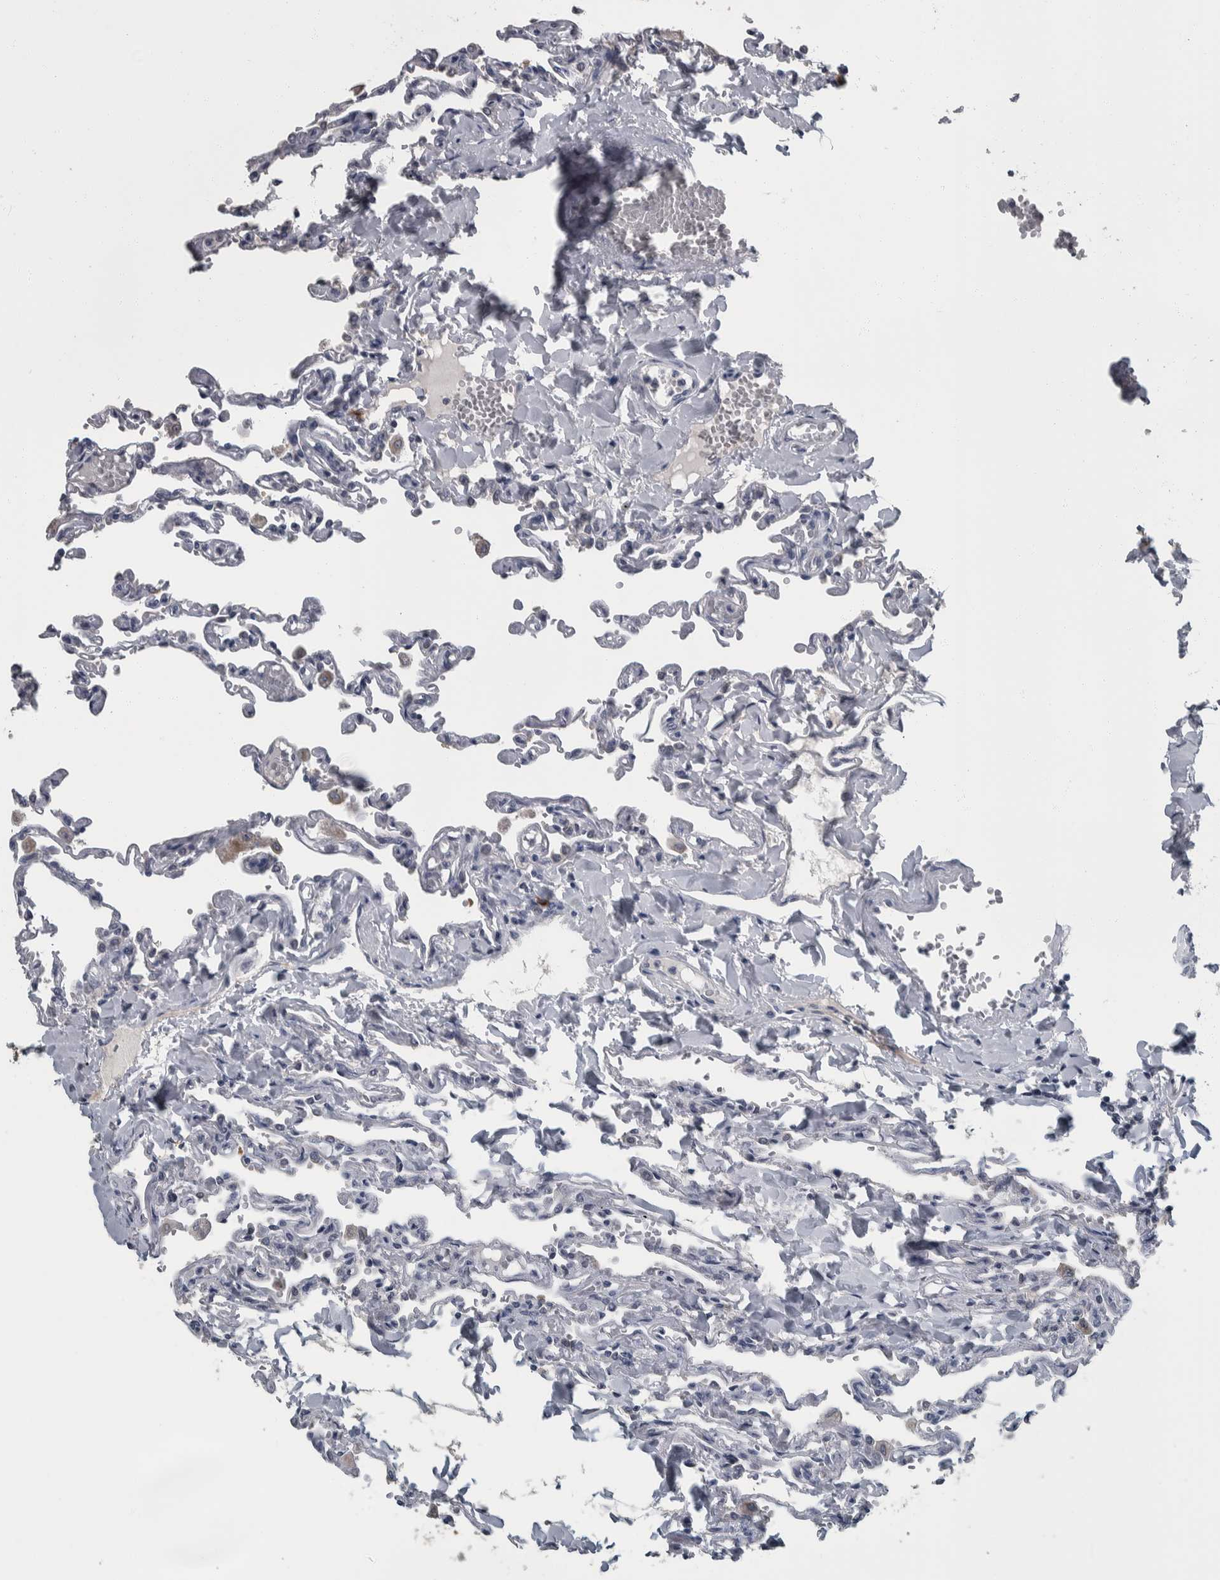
{"staining": {"intensity": "negative", "quantity": "none", "location": "none"}, "tissue": "lung", "cell_type": "Alveolar cells", "image_type": "normal", "snomed": [{"axis": "morphology", "description": "Normal tissue, NOS"}, {"axis": "topography", "description": "Lung"}], "caption": "High power microscopy photomicrograph of an IHC micrograph of benign lung, revealing no significant expression in alveolar cells.", "gene": "CAVIN4", "patient": {"sex": "male", "age": 21}}